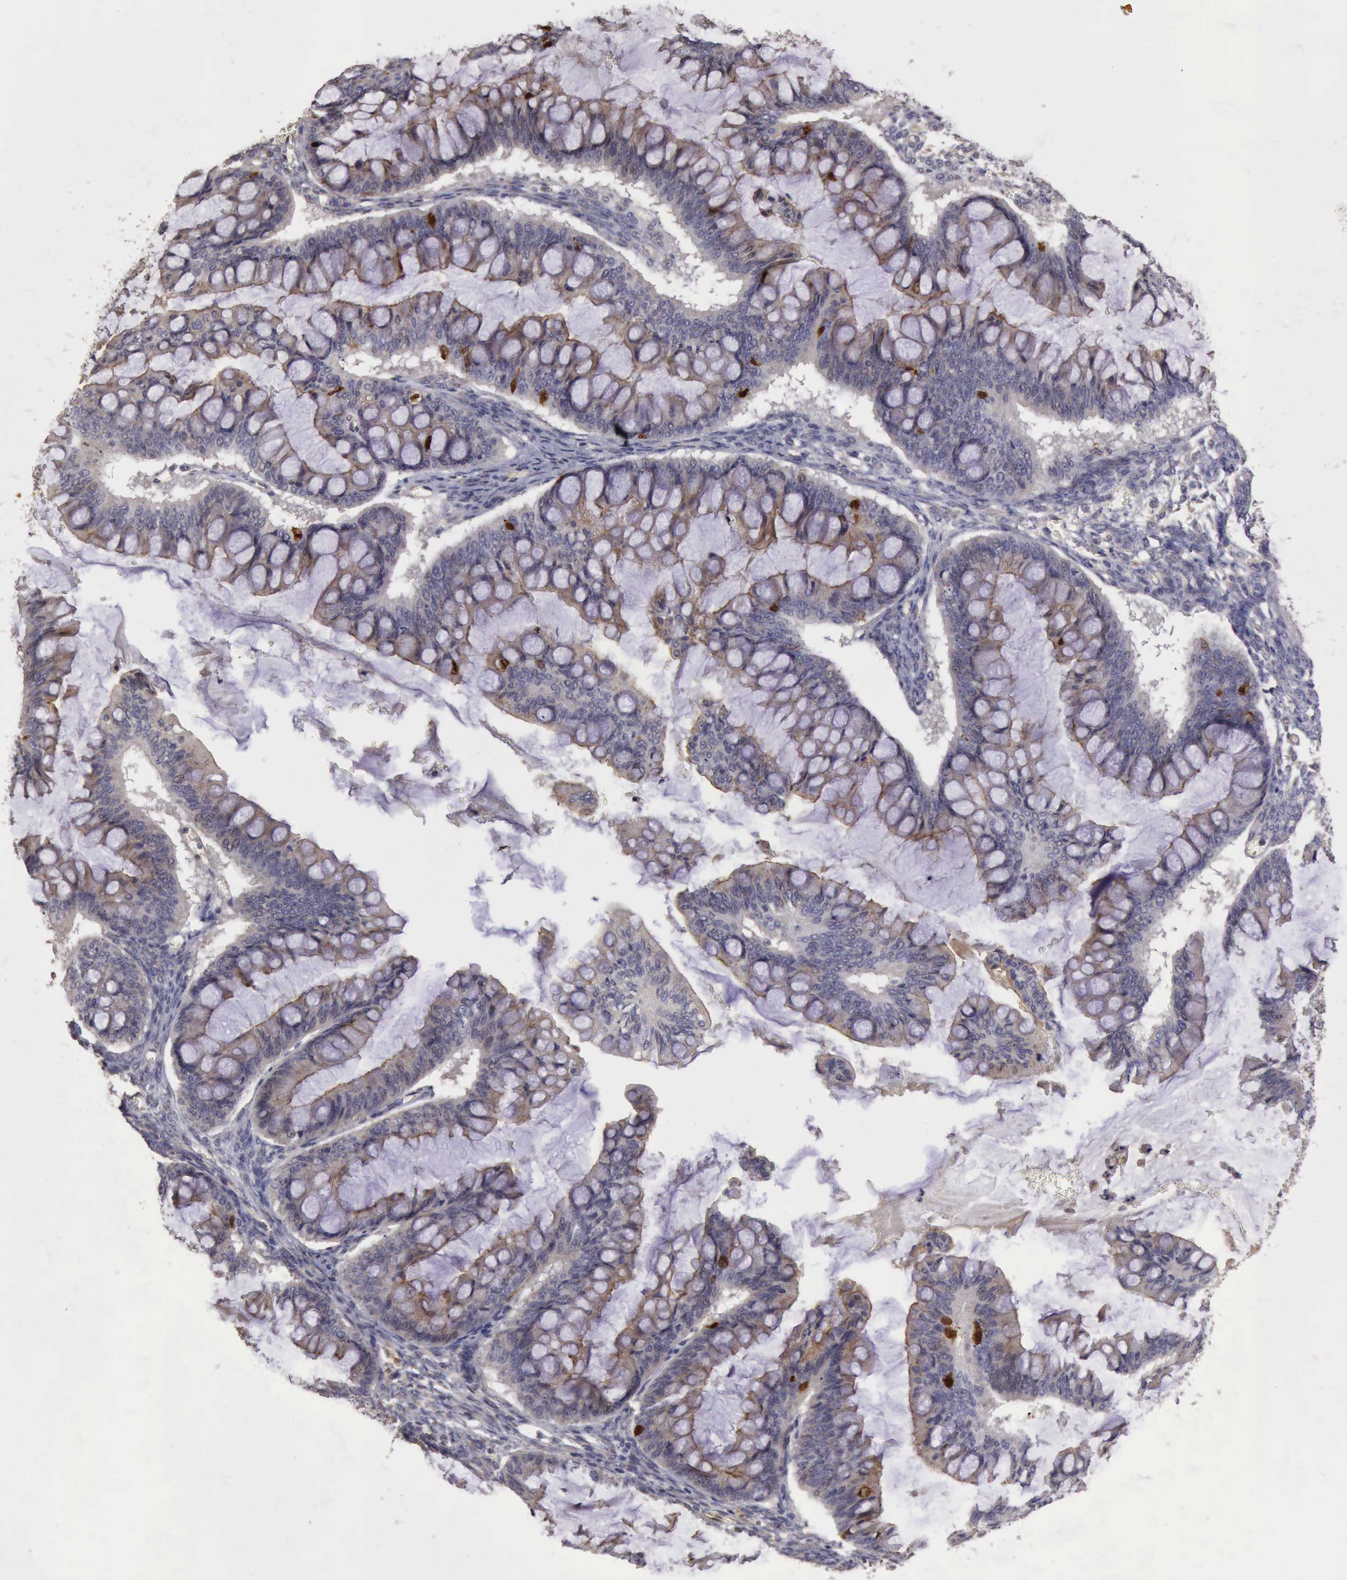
{"staining": {"intensity": "negative", "quantity": "none", "location": "none"}, "tissue": "ovarian cancer", "cell_type": "Tumor cells", "image_type": "cancer", "snomed": [{"axis": "morphology", "description": "Cystadenocarcinoma, mucinous, NOS"}, {"axis": "topography", "description": "Ovary"}], "caption": "DAB (3,3'-diaminobenzidine) immunohistochemical staining of human ovarian cancer exhibits no significant staining in tumor cells. (DAB (3,3'-diaminobenzidine) IHC with hematoxylin counter stain).", "gene": "BMX", "patient": {"sex": "female", "age": 73}}